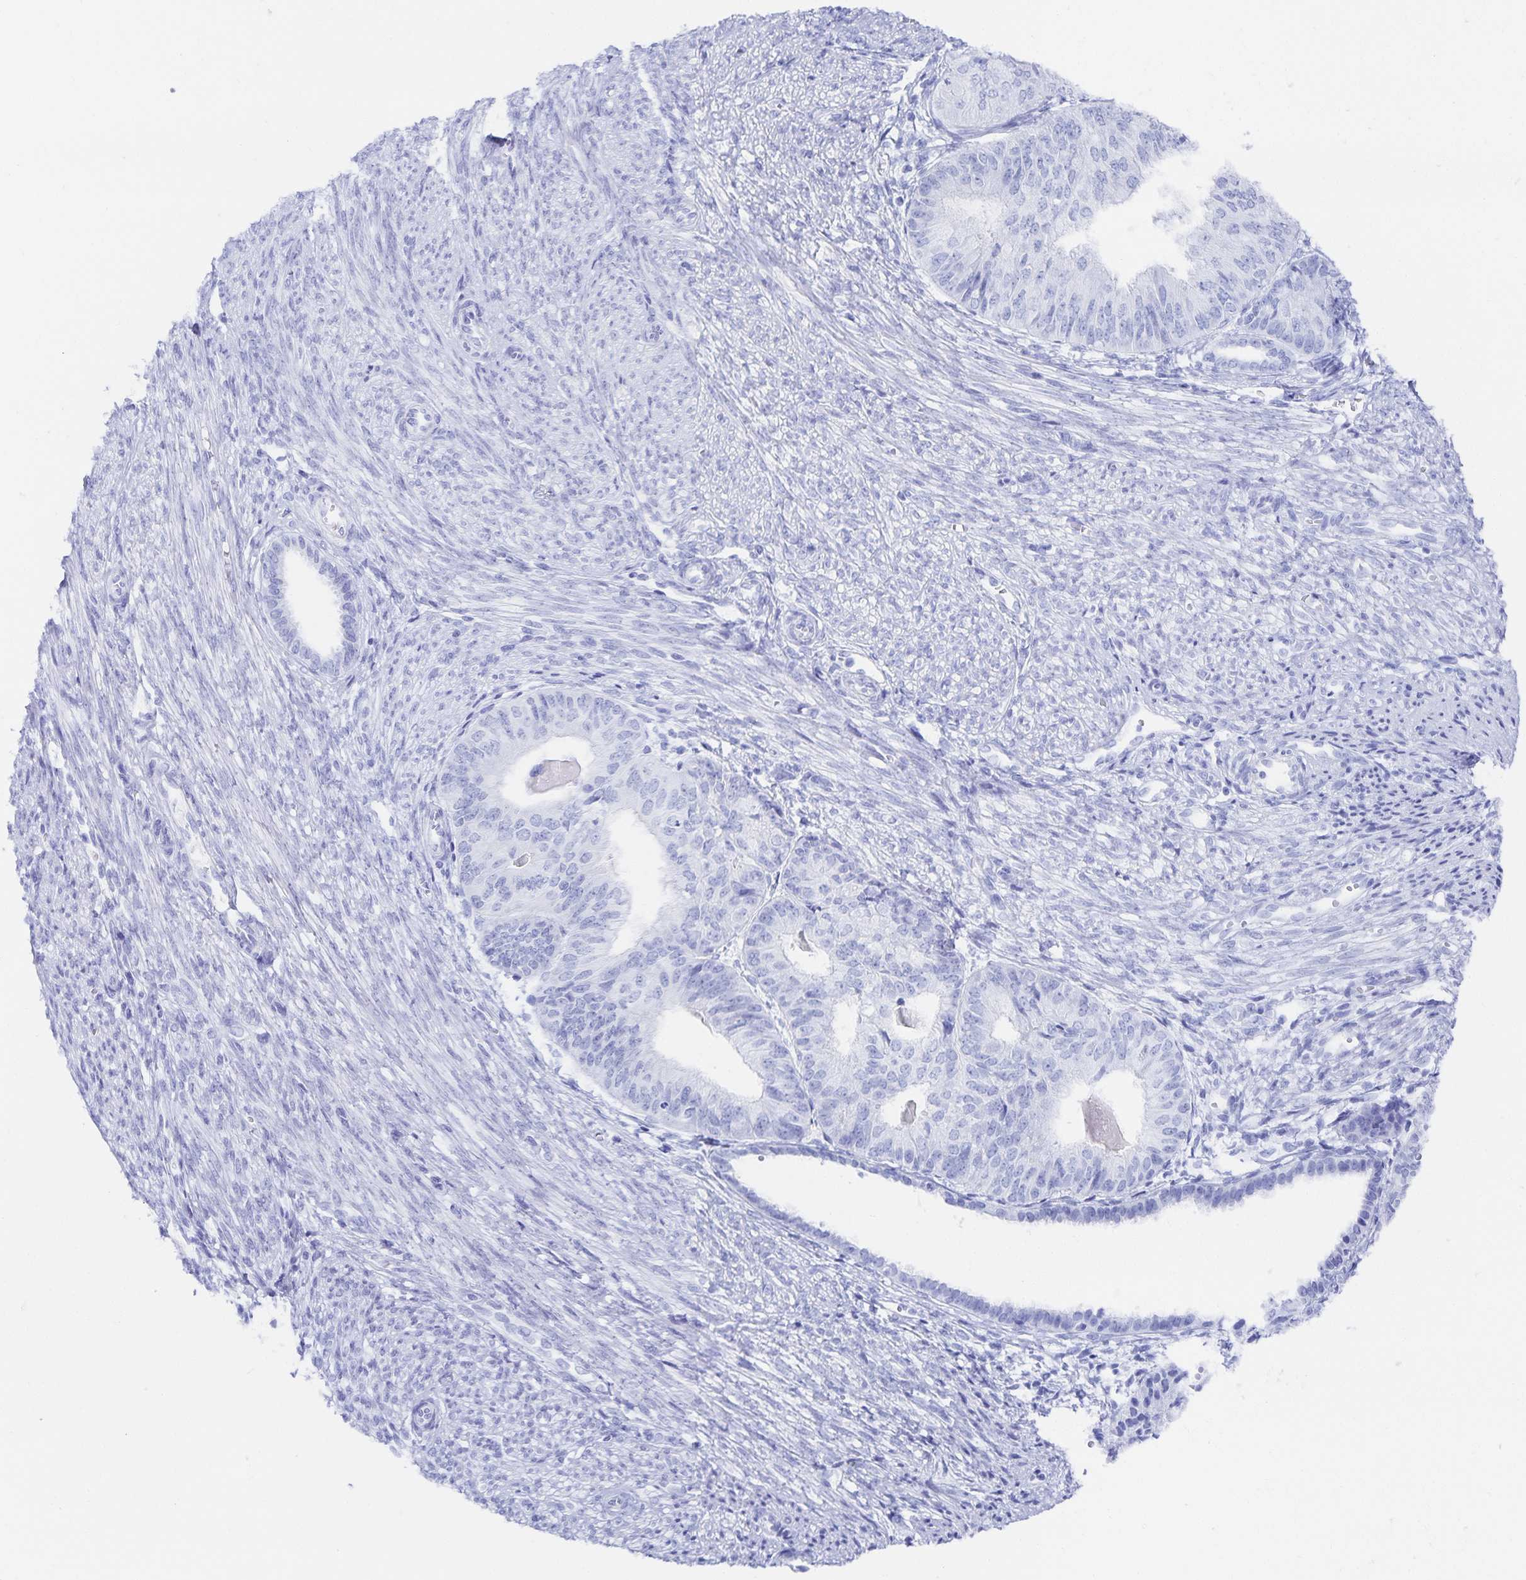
{"staining": {"intensity": "negative", "quantity": "none", "location": "none"}, "tissue": "endometrial cancer", "cell_type": "Tumor cells", "image_type": "cancer", "snomed": [{"axis": "morphology", "description": "Adenocarcinoma, NOS"}, {"axis": "topography", "description": "Endometrium"}], "caption": "DAB immunohistochemical staining of human endometrial cancer demonstrates no significant positivity in tumor cells.", "gene": "SNTN", "patient": {"sex": "female", "age": 58}}